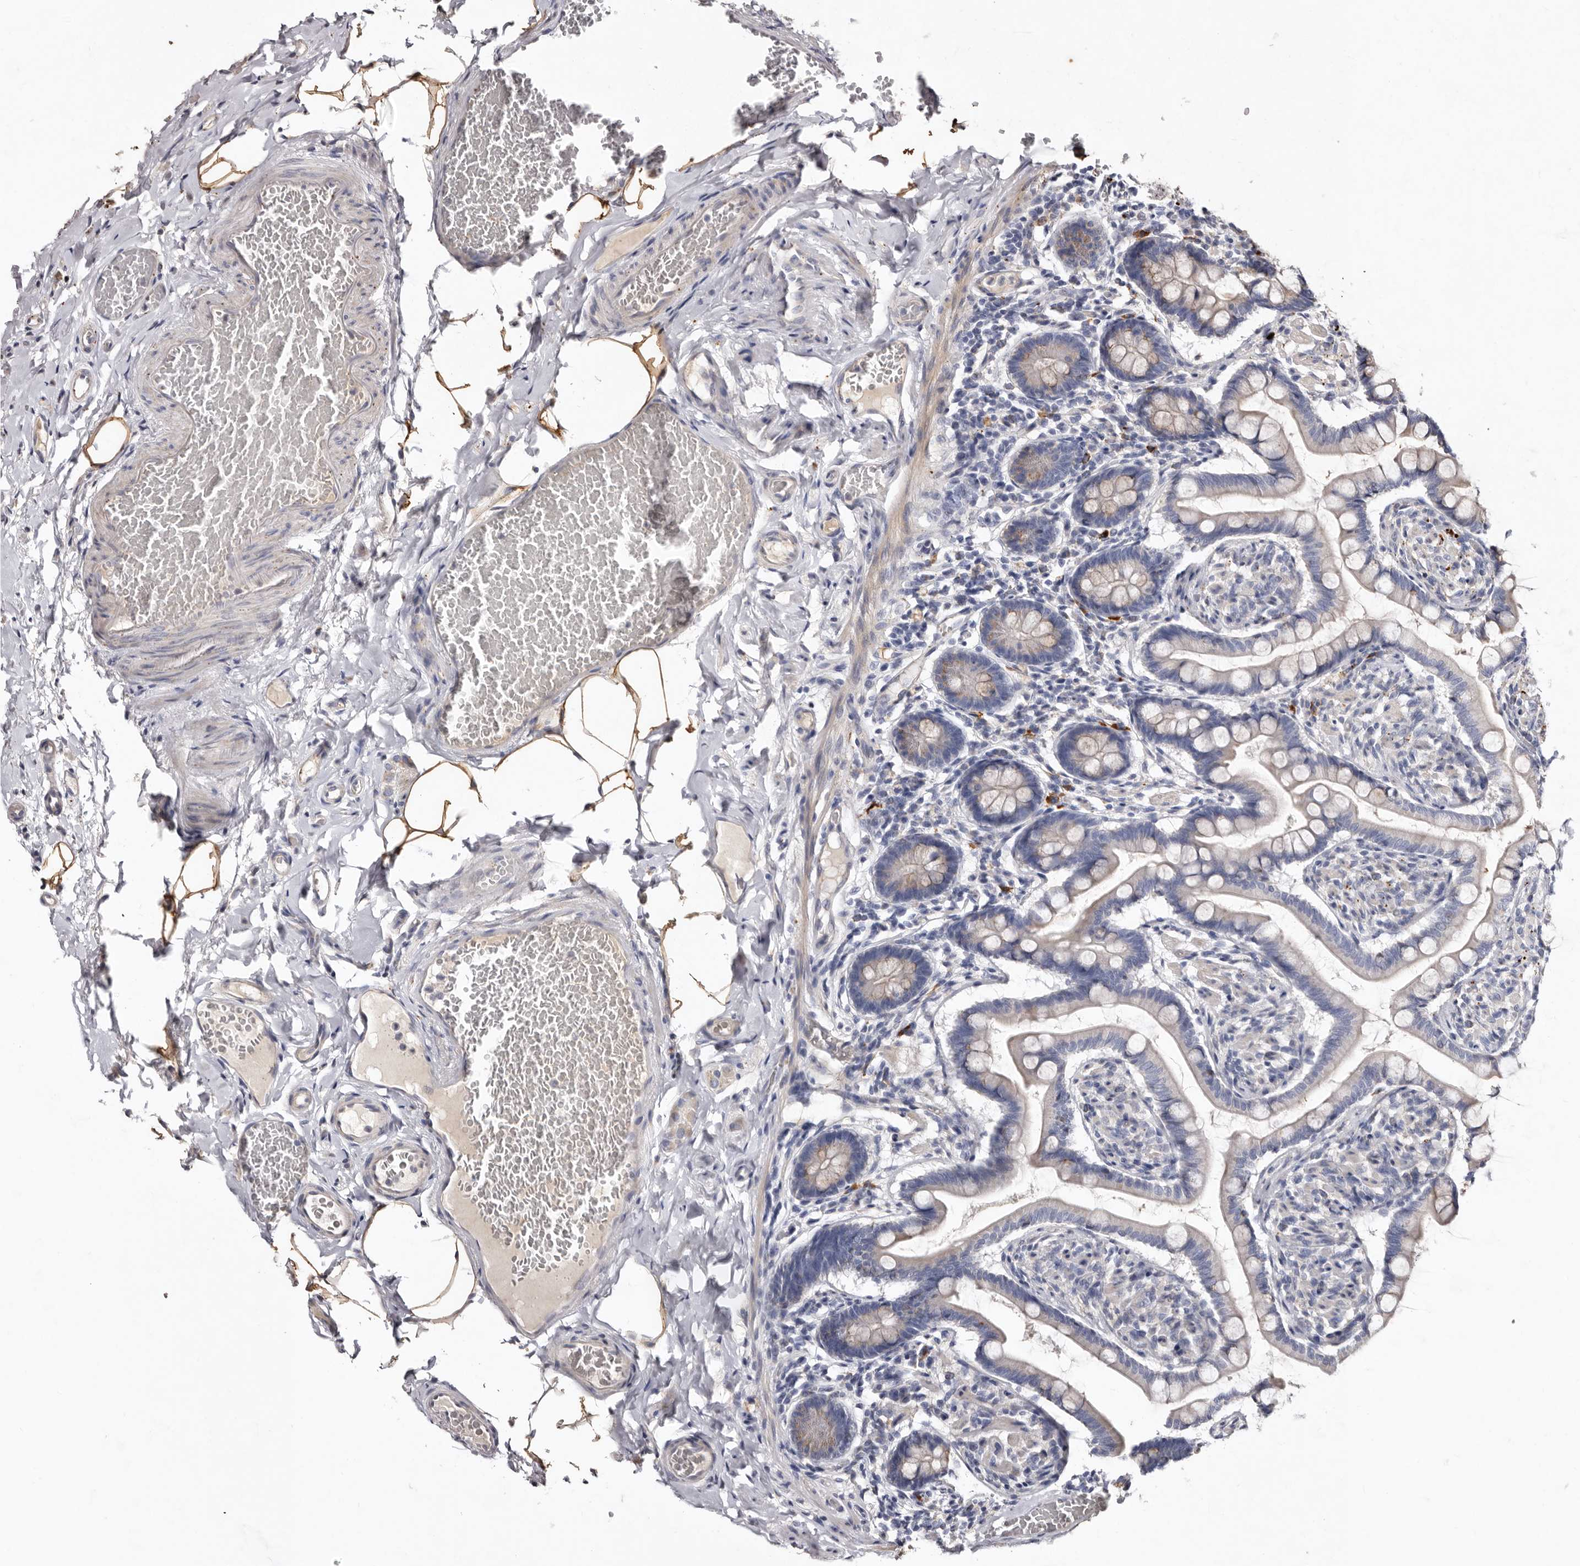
{"staining": {"intensity": "weak", "quantity": "25%-75%", "location": "cytoplasmic/membranous"}, "tissue": "small intestine", "cell_type": "Glandular cells", "image_type": "normal", "snomed": [{"axis": "morphology", "description": "Normal tissue, NOS"}, {"axis": "topography", "description": "Small intestine"}], "caption": "This image exhibits IHC staining of benign human small intestine, with low weak cytoplasmic/membranous positivity in approximately 25%-75% of glandular cells.", "gene": "ASIC5", "patient": {"sex": "male", "age": 41}}